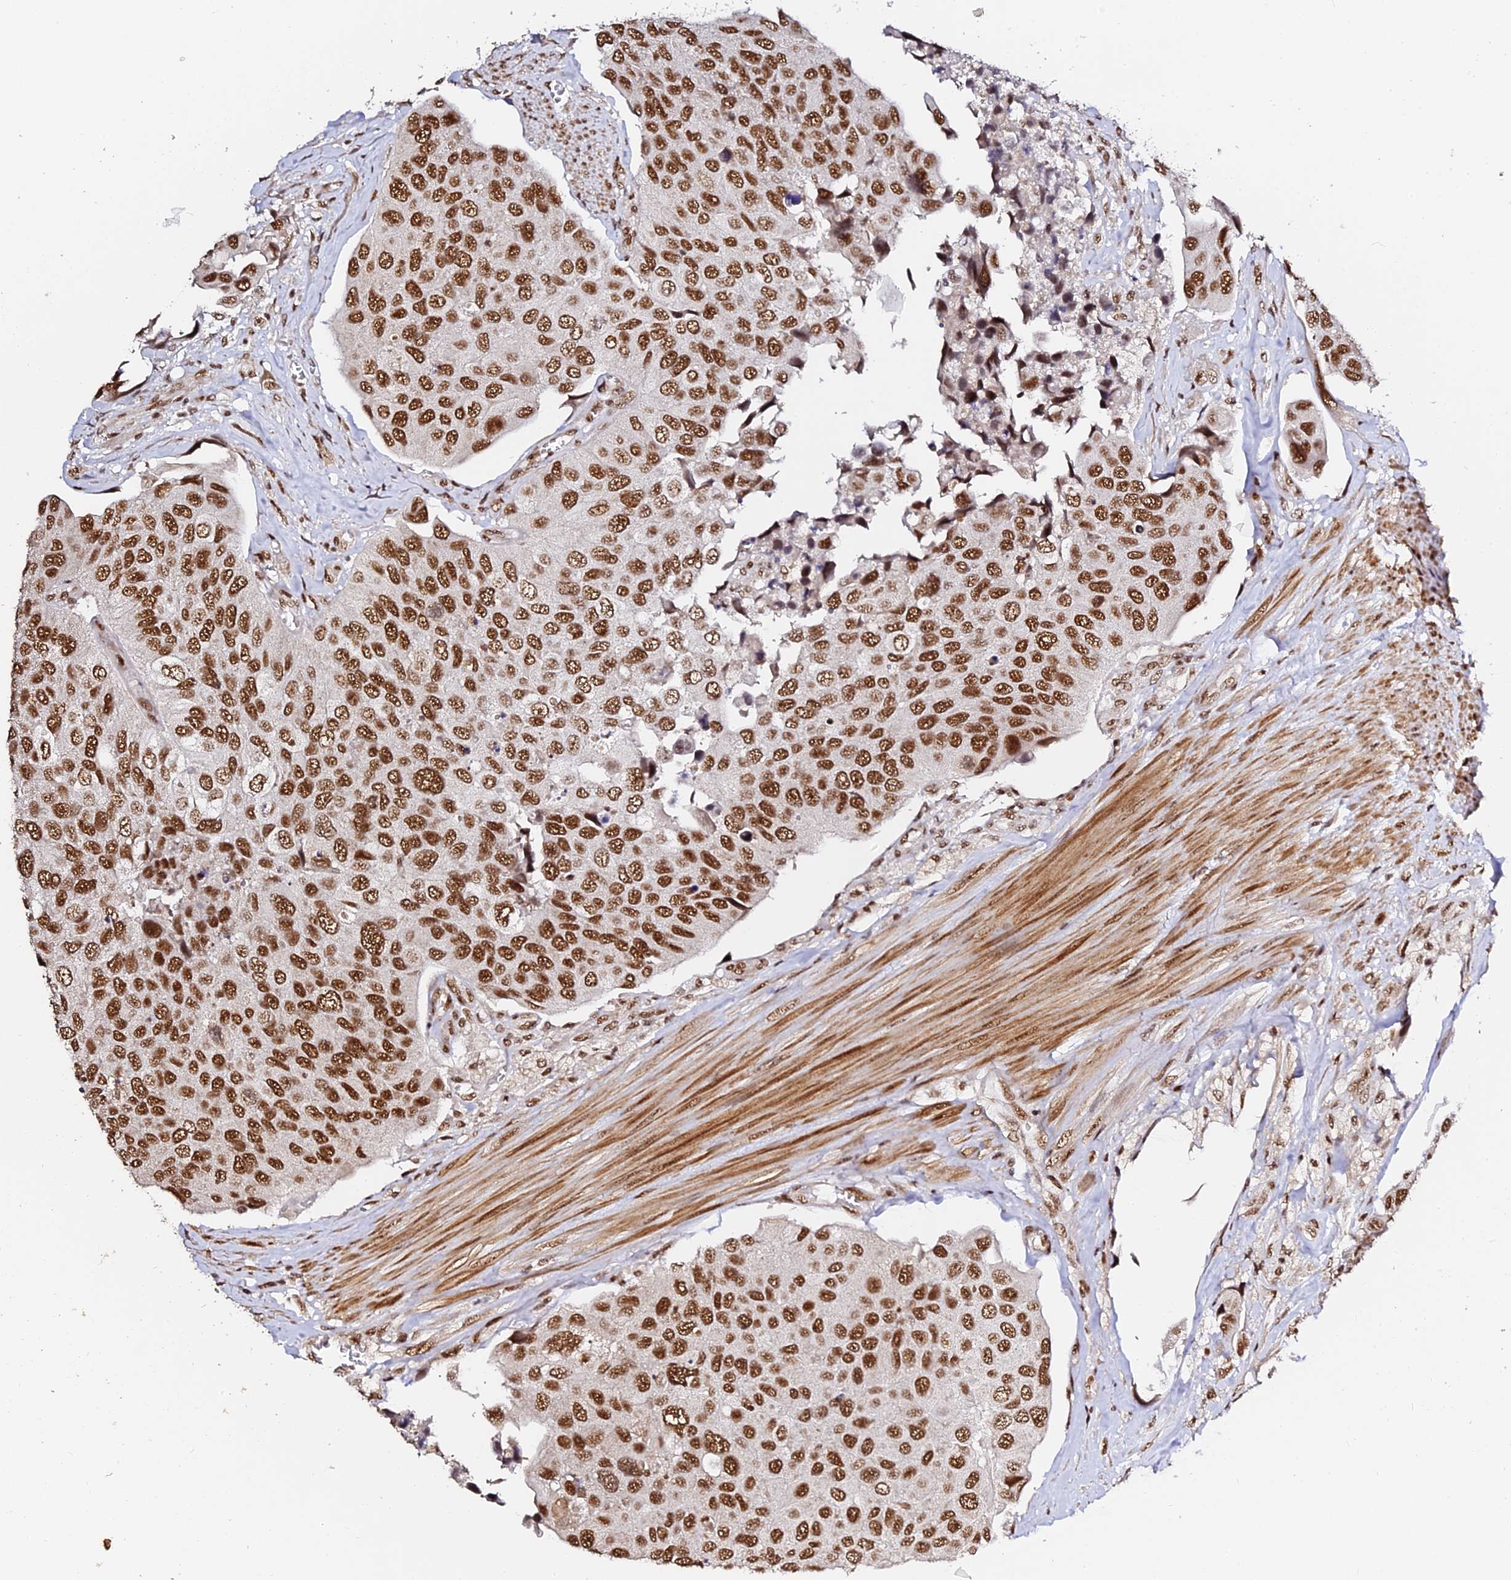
{"staining": {"intensity": "strong", "quantity": ">75%", "location": "nuclear"}, "tissue": "urothelial cancer", "cell_type": "Tumor cells", "image_type": "cancer", "snomed": [{"axis": "morphology", "description": "Urothelial carcinoma, High grade"}, {"axis": "topography", "description": "Urinary bladder"}], "caption": "Urothelial cancer stained with DAB (3,3'-diaminobenzidine) immunohistochemistry displays high levels of strong nuclear expression in approximately >75% of tumor cells. (Stains: DAB (3,3'-diaminobenzidine) in brown, nuclei in blue, Microscopy: brightfield microscopy at high magnification).", "gene": "MCRS1", "patient": {"sex": "male", "age": 74}}